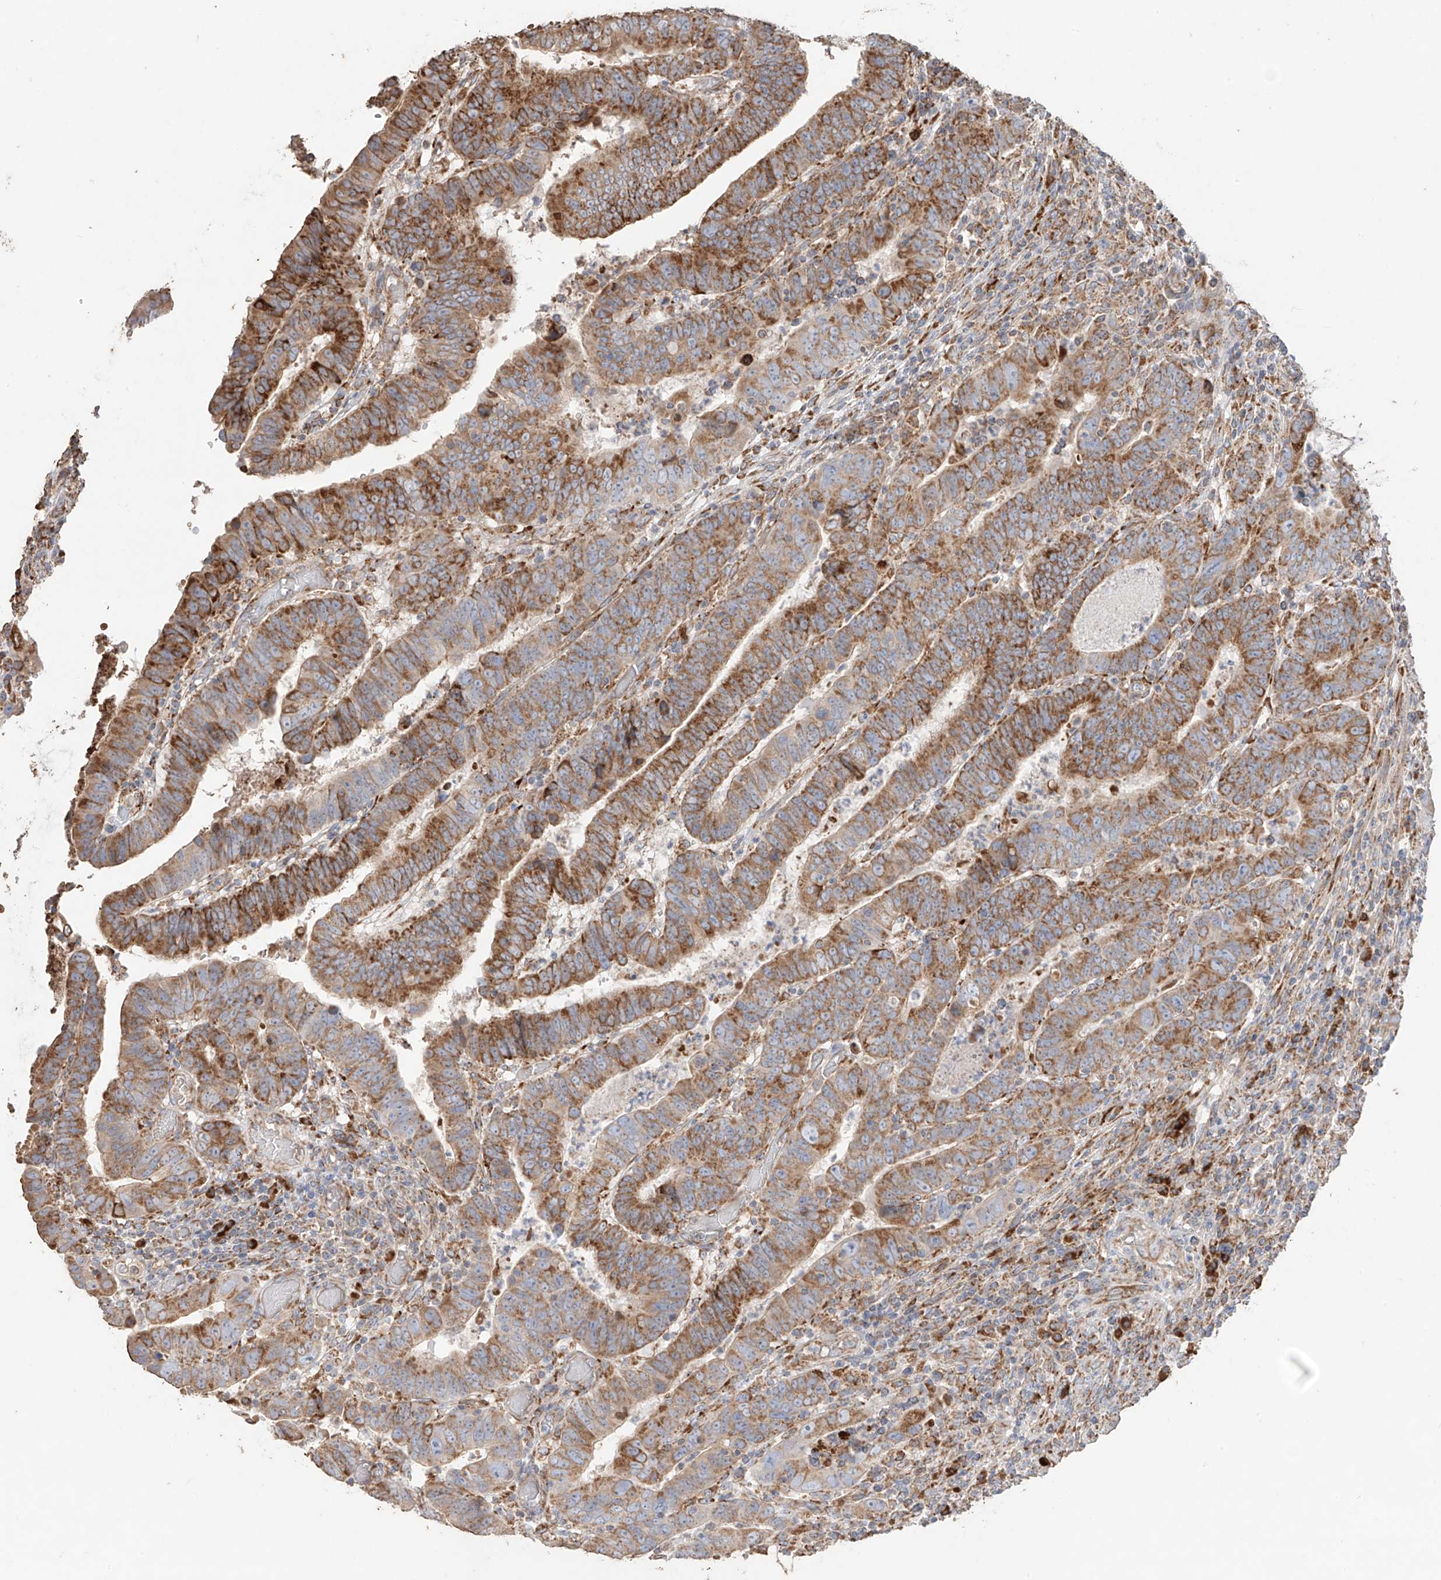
{"staining": {"intensity": "moderate", "quantity": ">75%", "location": "cytoplasmic/membranous"}, "tissue": "colorectal cancer", "cell_type": "Tumor cells", "image_type": "cancer", "snomed": [{"axis": "morphology", "description": "Normal tissue, NOS"}, {"axis": "morphology", "description": "Adenocarcinoma, NOS"}, {"axis": "topography", "description": "Rectum"}], "caption": "Moderate cytoplasmic/membranous protein positivity is appreciated in about >75% of tumor cells in colorectal cancer.", "gene": "COLGALT2", "patient": {"sex": "female", "age": 65}}